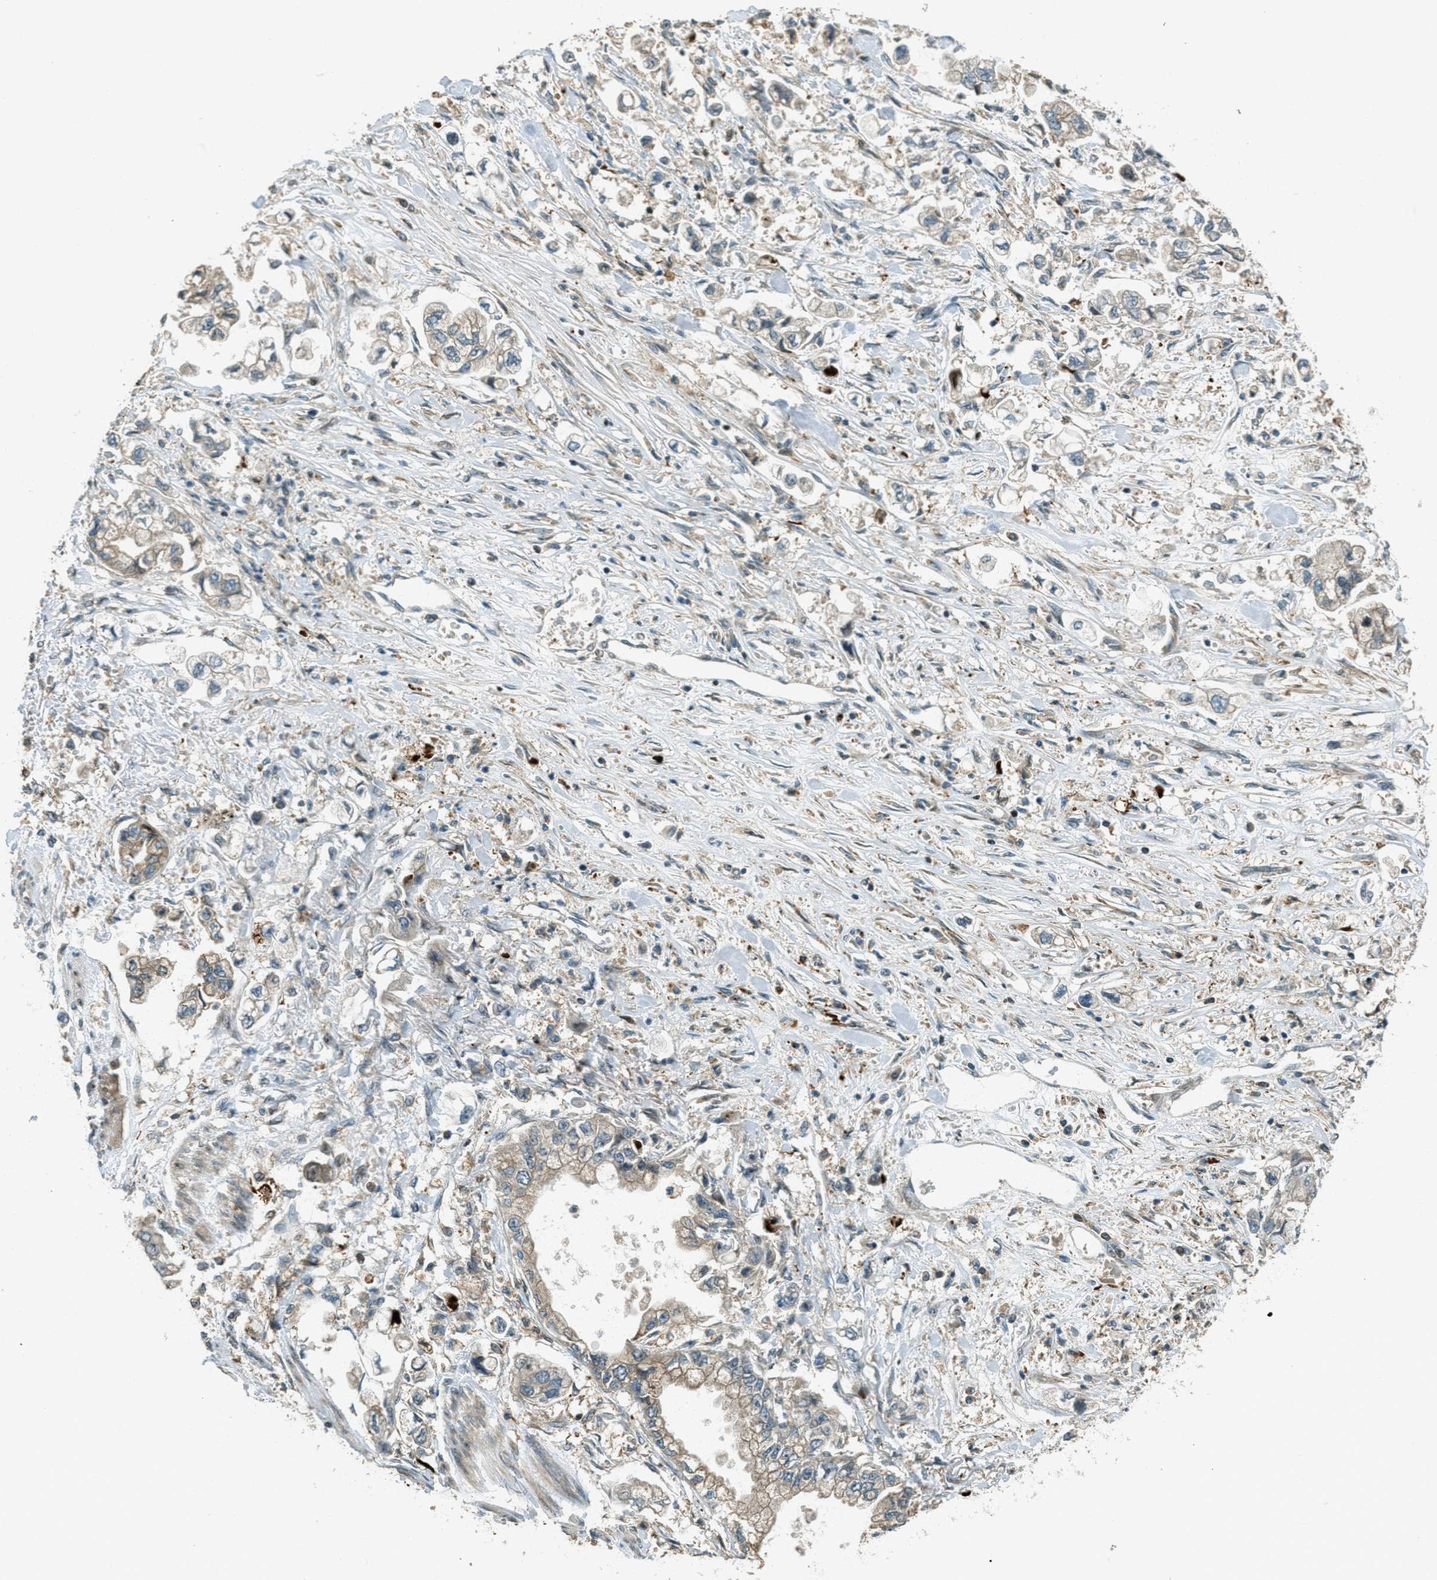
{"staining": {"intensity": "weak", "quantity": "25%-75%", "location": "cytoplasmic/membranous"}, "tissue": "stomach cancer", "cell_type": "Tumor cells", "image_type": "cancer", "snomed": [{"axis": "morphology", "description": "Normal tissue, NOS"}, {"axis": "morphology", "description": "Adenocarcinoma, NOS"}, {"axis": "topography", "description": "Stomach"}], "caption": "Protein expression analysis of stomach cancer (adenocarcinoma) reveals weak cytoplasmic/membranous staining in approximately 25%-75% of tumor cells. The protein is stained brown, and the nuclei are stained in blue (DAB (3,3'-diaminobenzidine) IHC with brightfield microscopy, high magnification).", "gene": "PTPN23", "patient": {"sex": "male", "age": 62}}